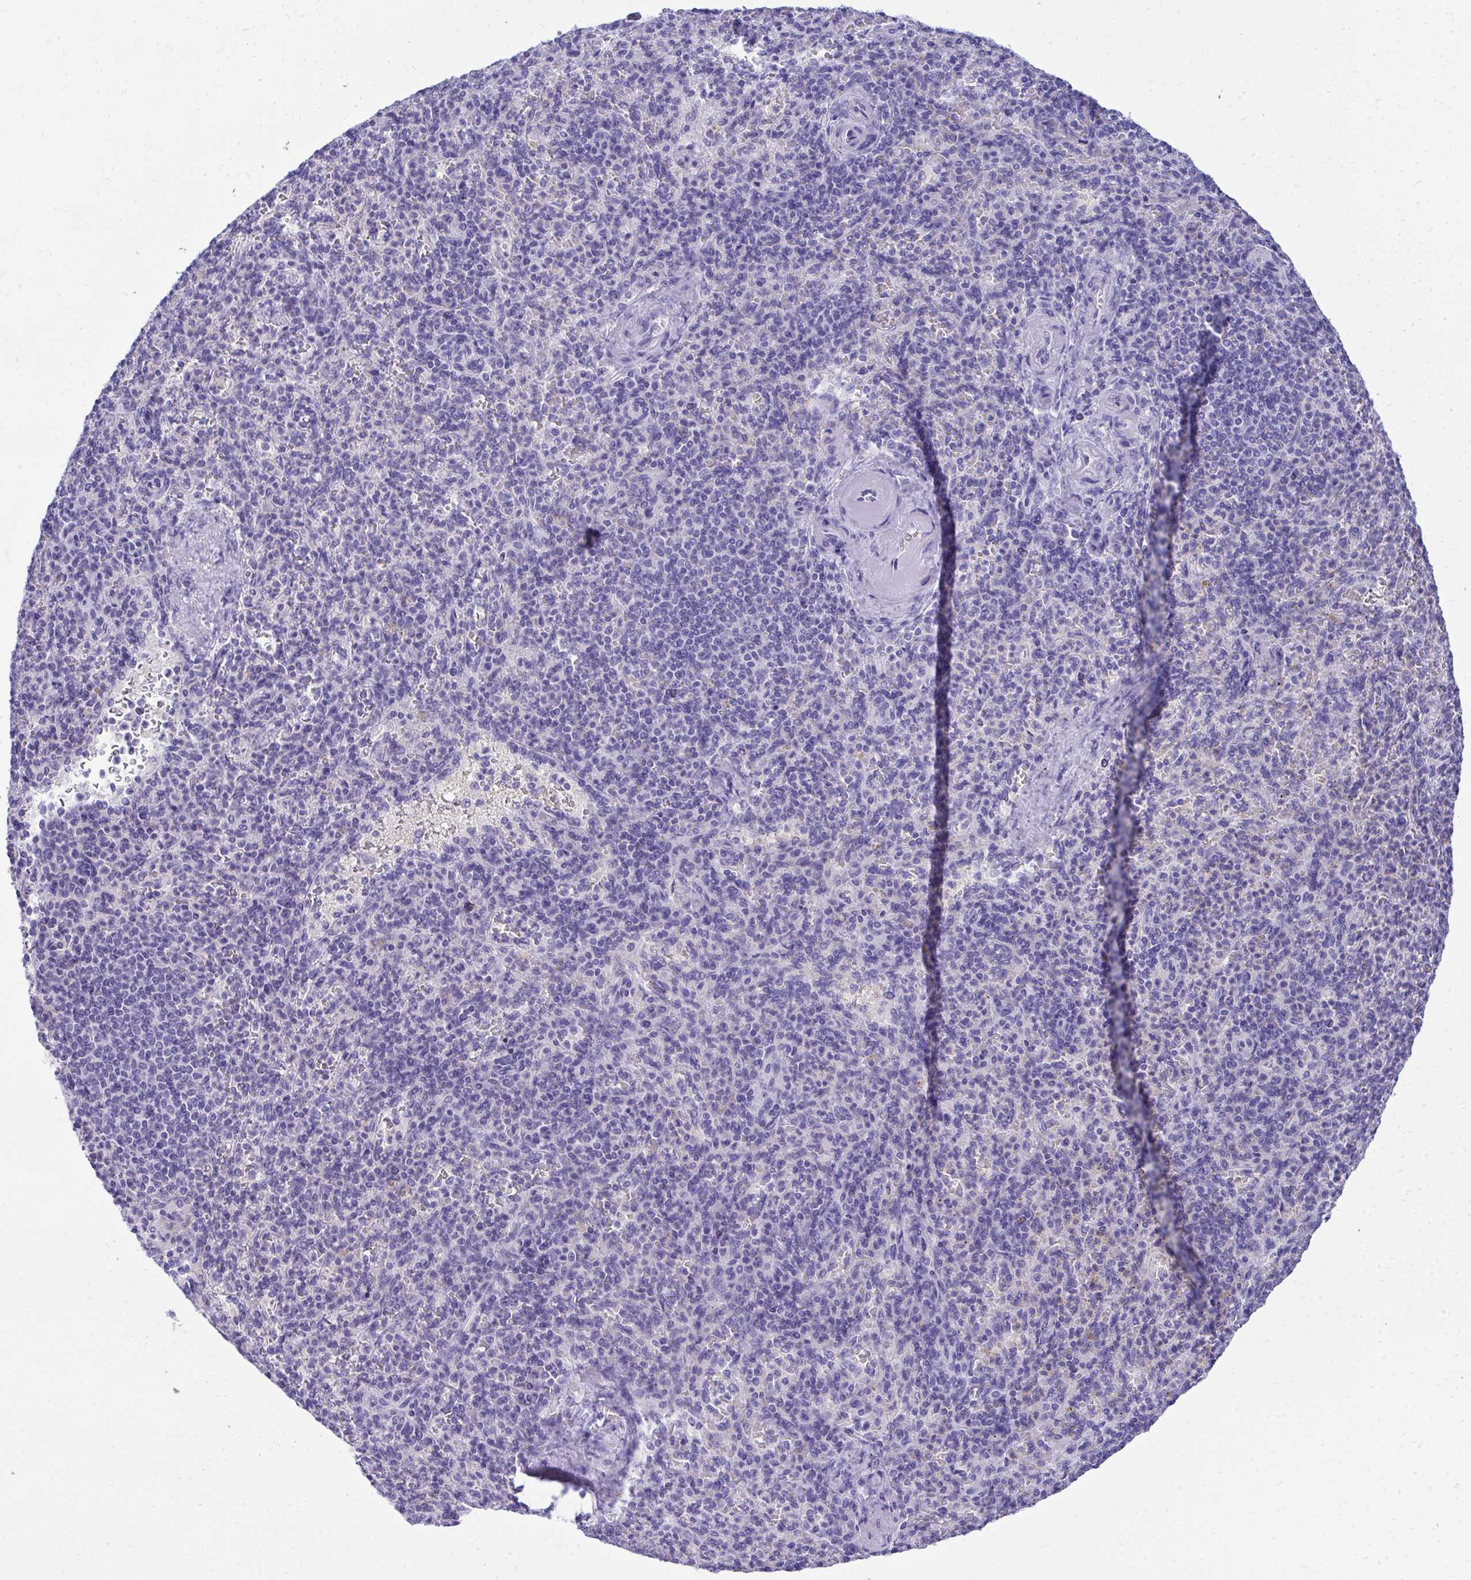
{"staining": {"intensity": "negative", "quantity": "none", "location": "none"}, "tissue": "spleen", "cell_type": "Cells in red pulp", "image_type": "normal", "snomed": [{"axis": "morphology", "description": "Normal tissue, NOS"}, {"axis": "topography", "description": "Spleen"}], "caption": "DAB (3,3'-diaminobenzidine) immunohistochemical staining of normal human spleen shows no significant expression in cells in red pulp. The staining is performed using DAB (3,3'-diaminobenzidine) brown chromogen with nuclei counter-stained in using hematoxylin.", "gene": "PGM2L1", "patient": {"sex": "female", "age": 74}}